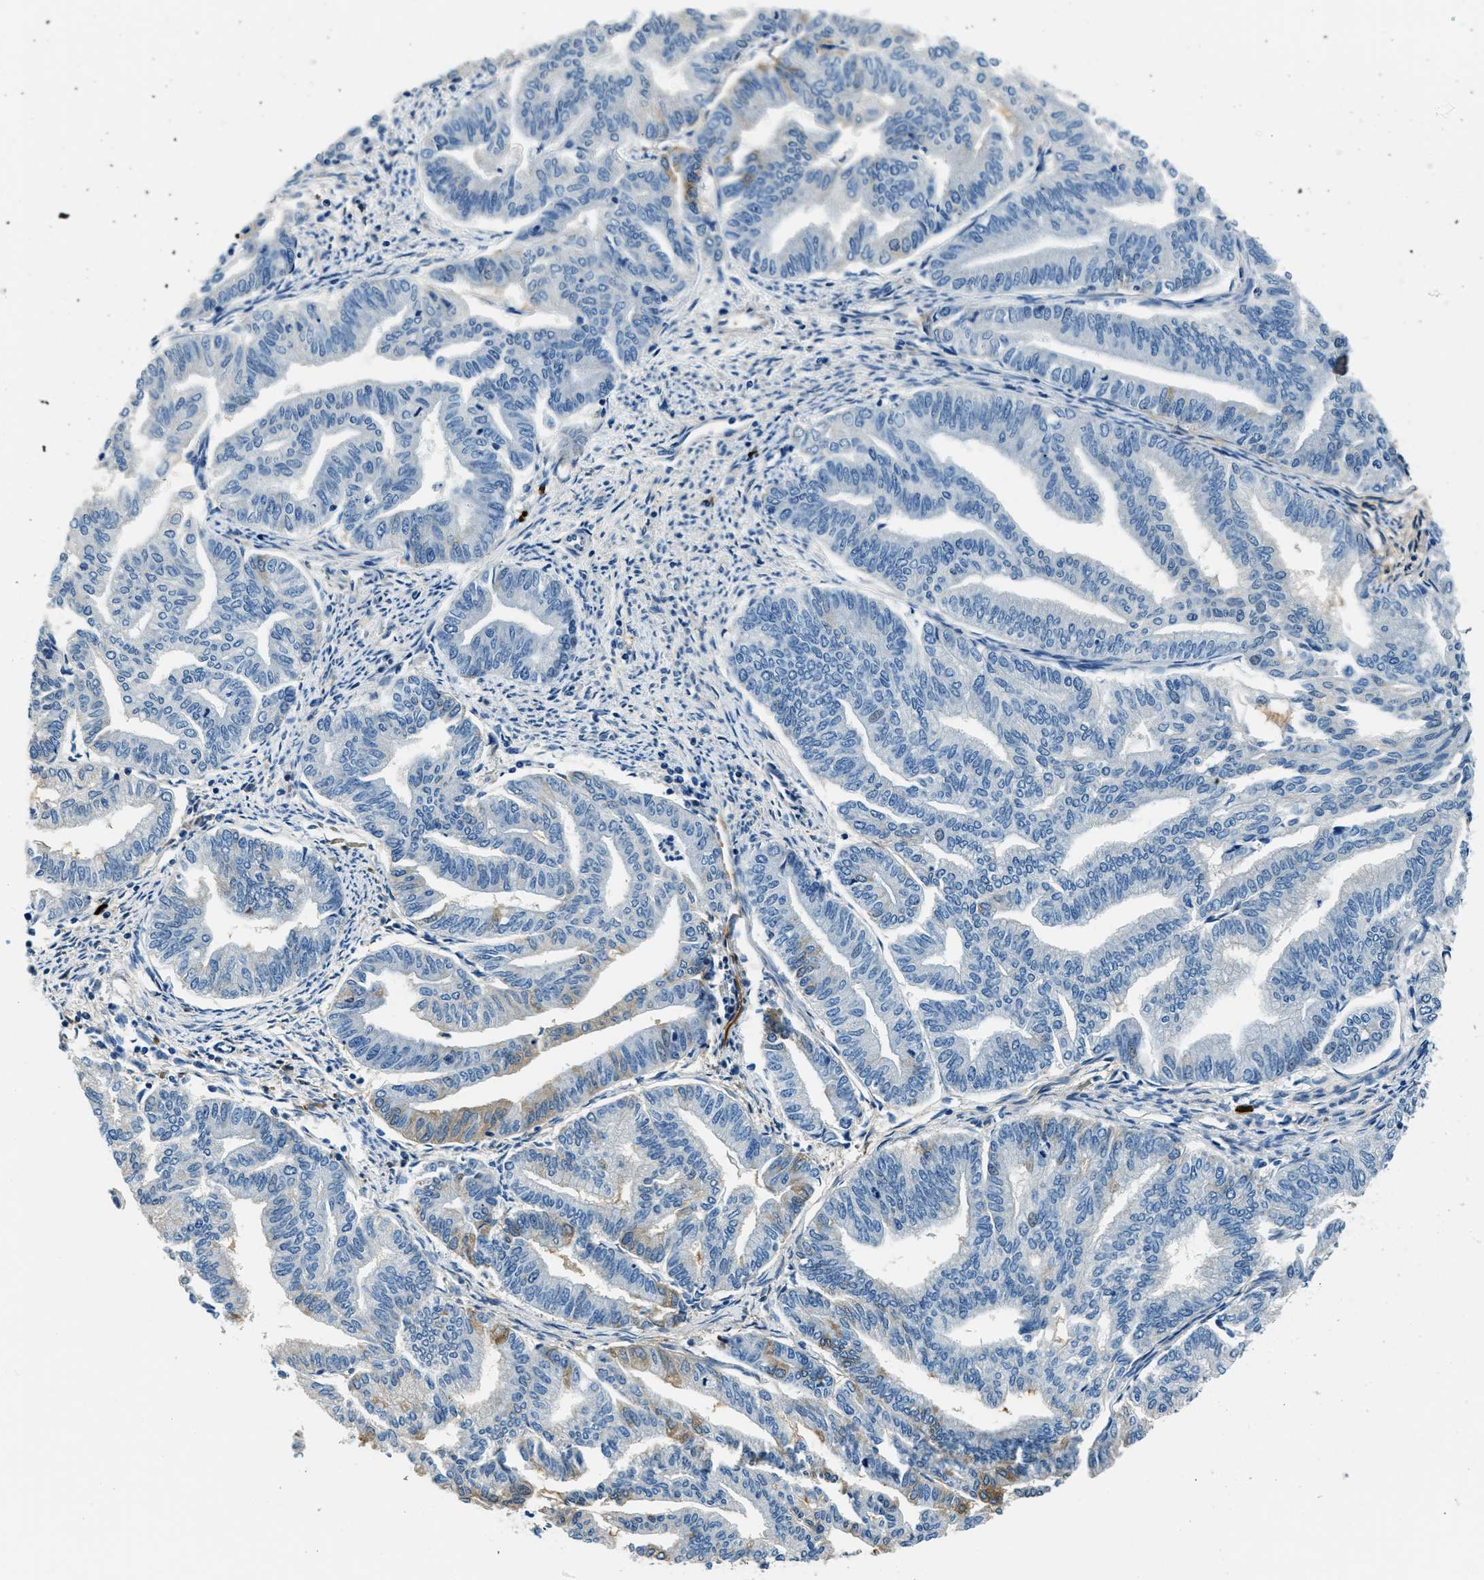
{"staining": {"intensity": "moderate", "quantity": "<25%", "location": "cytoplasmic/membranous"}, "tissue": "endometrial cancer", "cell_type": "Tumor cells", "image_type": "cancer", "snomed": [{"axis": "morphology", "description": "Adenocarcinoma, NOS"}, {"axis": "topography", "description": "Endometrium"}], "caption": "Endometrial cancer stained with DAB immunohistochemistry (IHC) exhibits low levels of moderate cytoplasmic/membranous positivity in approximately <25% of tumor cells.", "gene": "TMEM186", "patient": {"sex": "female", "age": 79}}